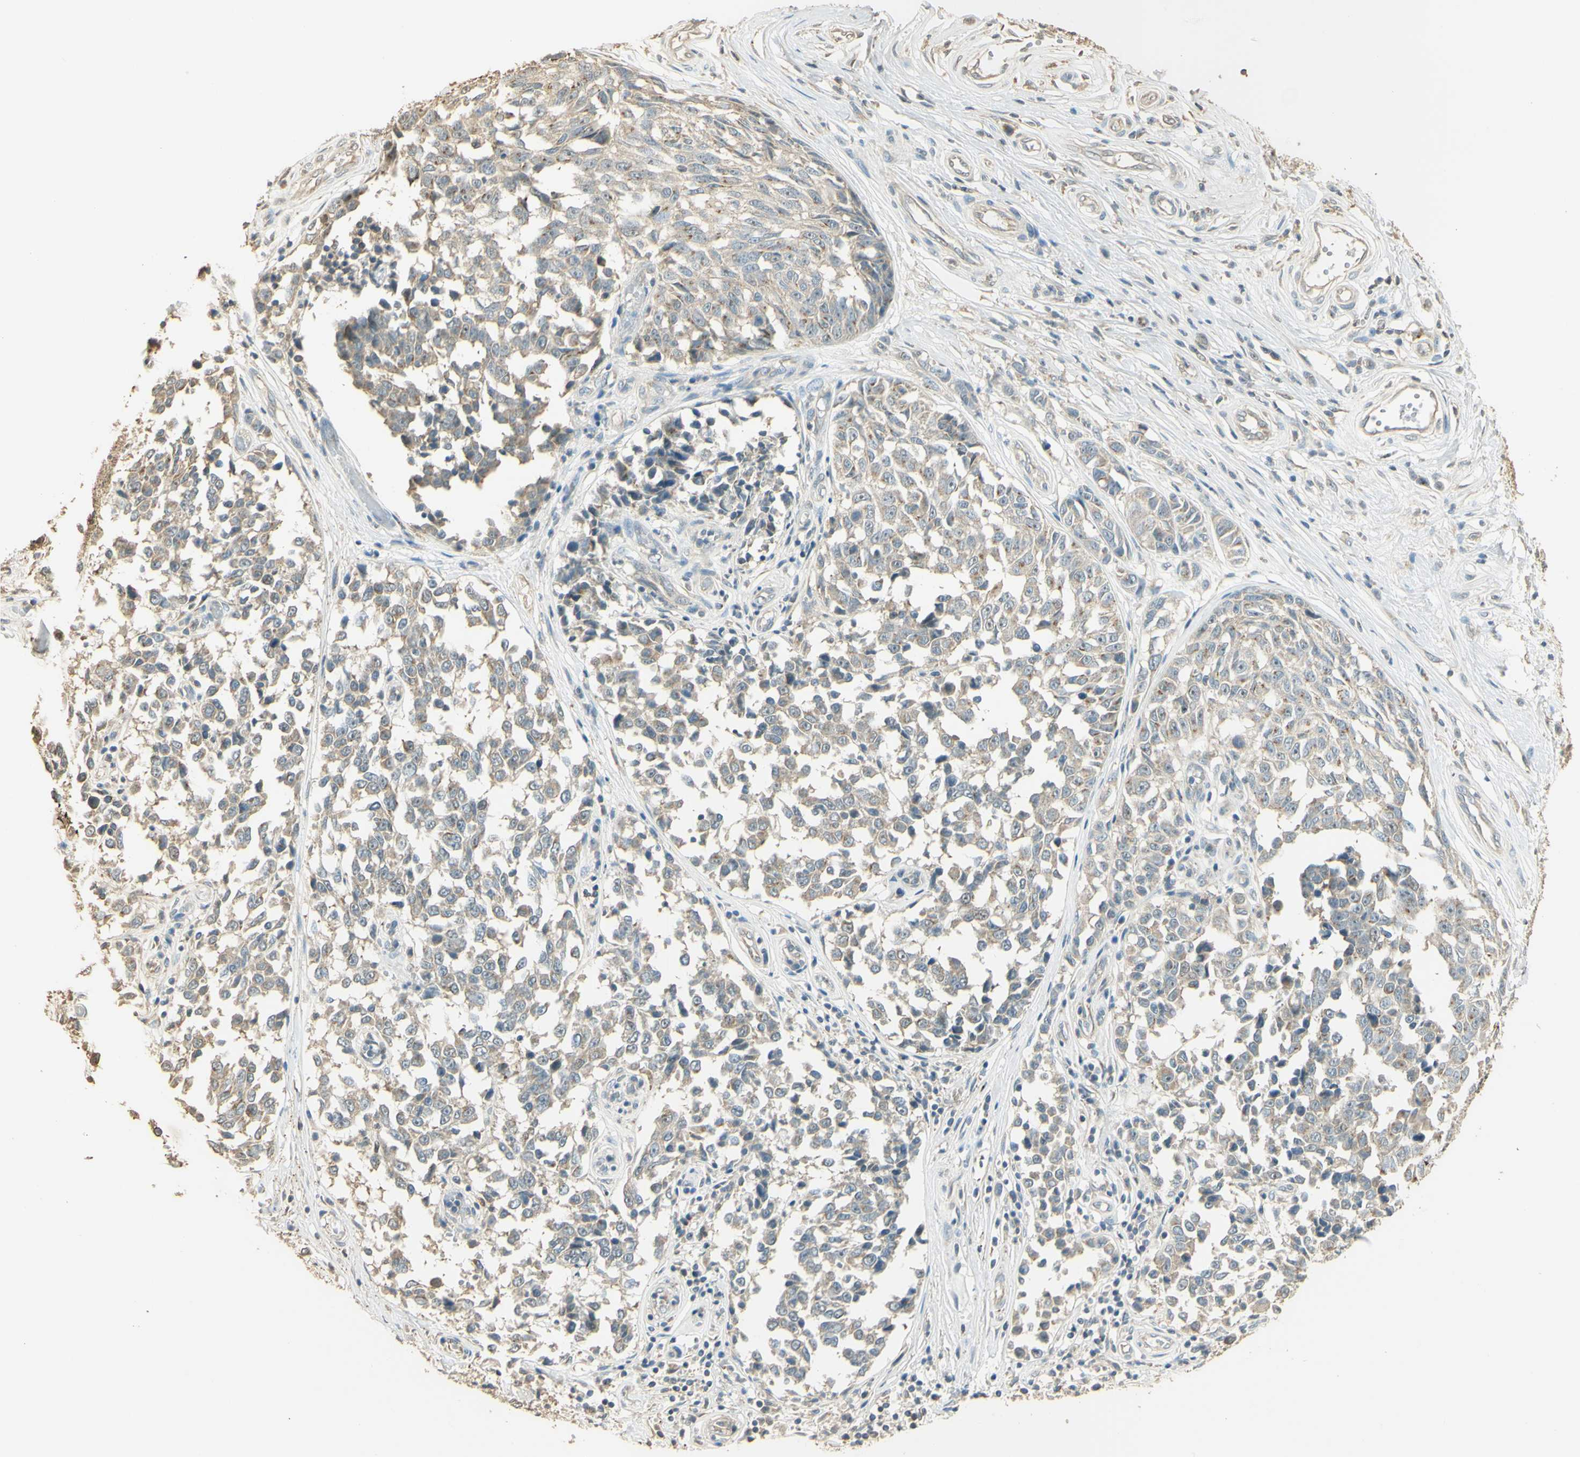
{"staining": {"intensity": "weak", "quantity": "25%-75%", "location": "cytoplasmic/membranous"}, "tissue": "melanoma", "cell_type": "Tumor cells", "image_type": "cancer", "snomed": [{"axis": "morphology", "description": "Malignant melanoma, NOS"}, {"axis": "topography", "description": "Skin"}], "caption": "A low amount of weak cytoplasmic/membranous positivity is seen in about 25%-75% of tumor cells in melanoma tissue.", "gene": "UXS1", "patient": {"sex": "female", "age": 64}}